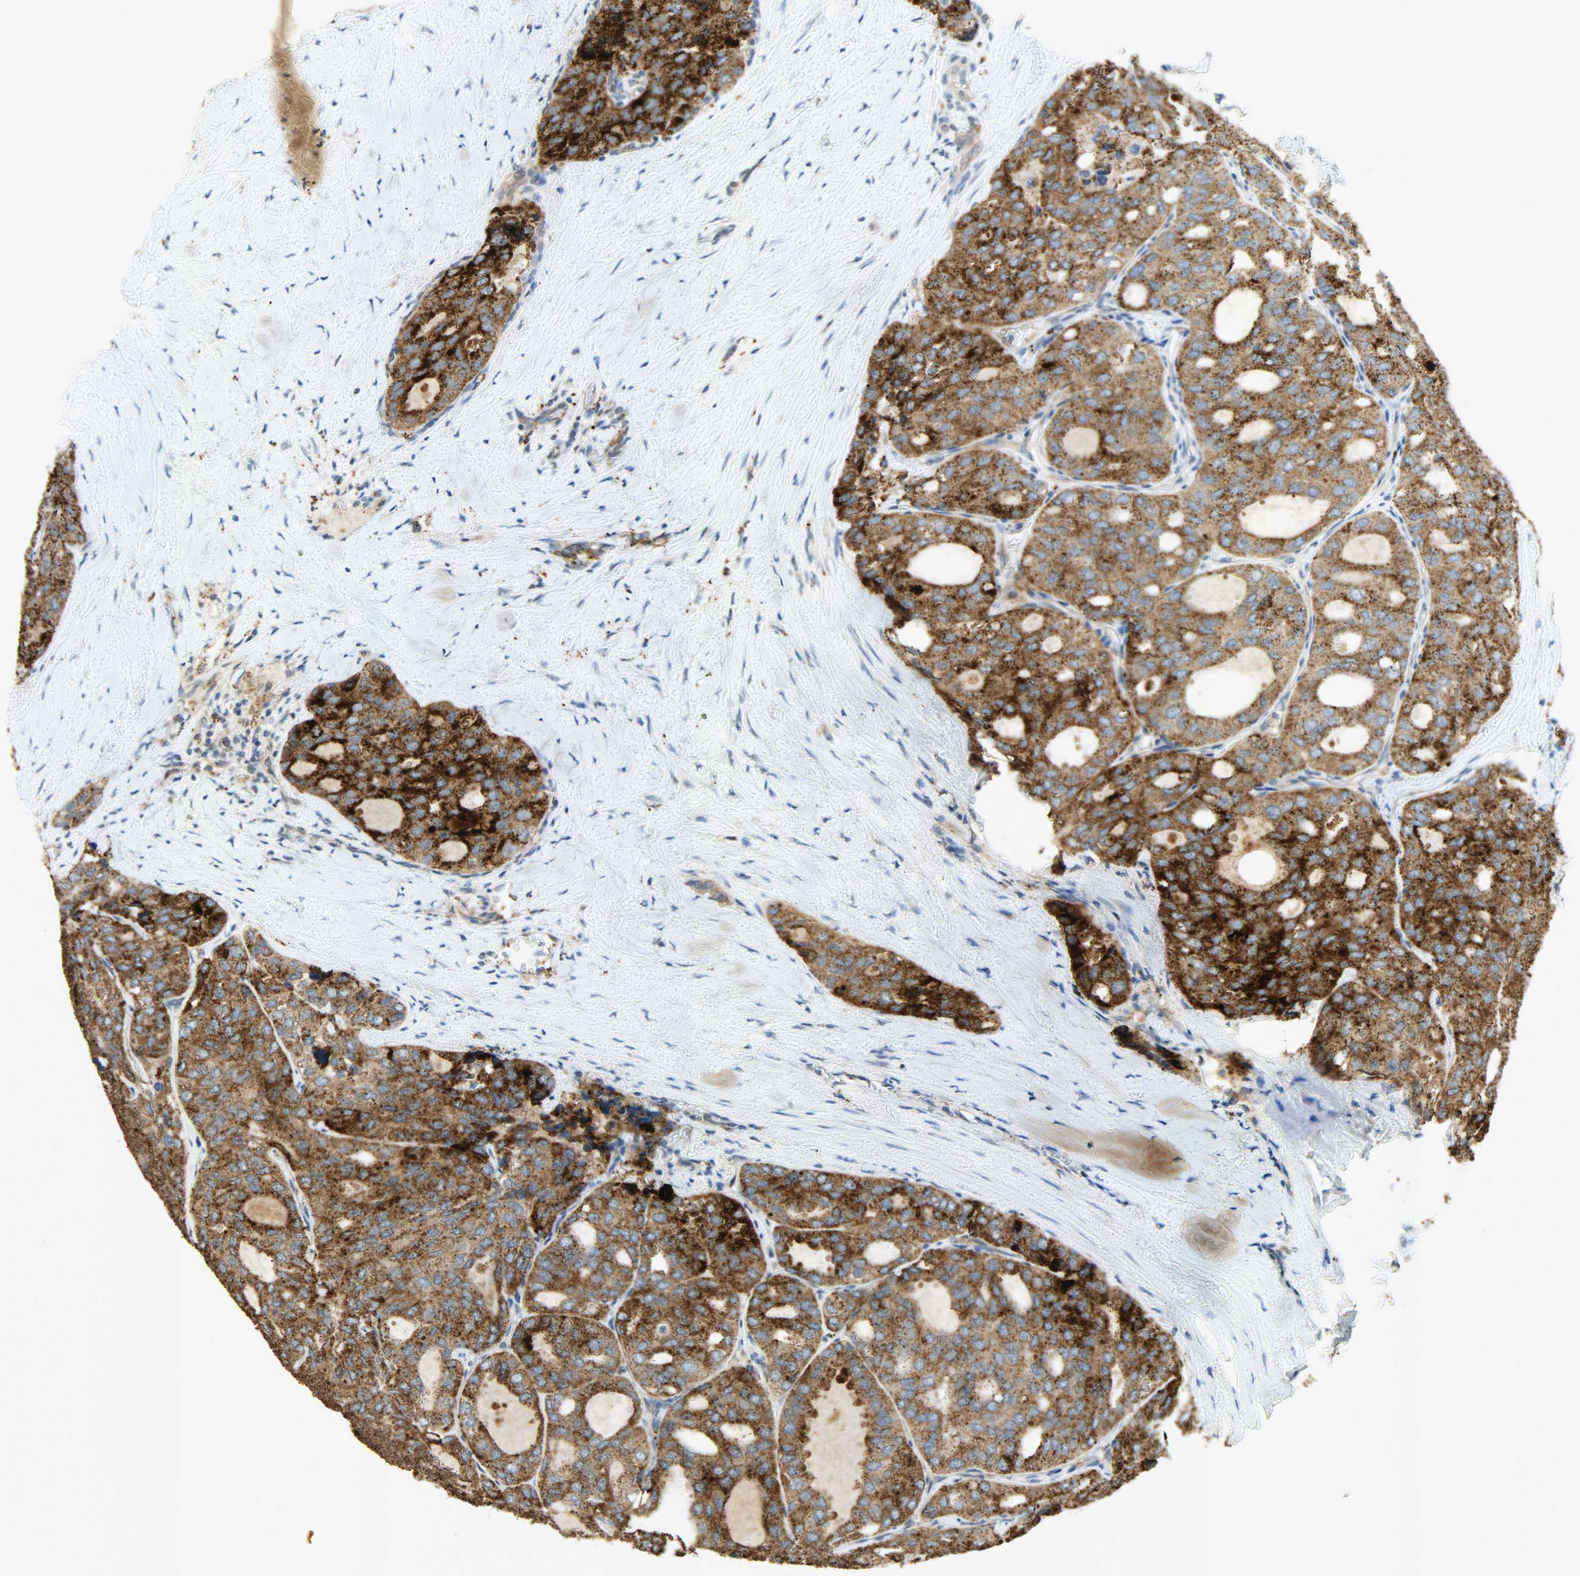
{"staining": {"intensity": "strong", "quantity": ">75%", "location": "cytoplasmic/membranous"}, "tissue": "thyroid cancer", "cell_type": "Tumor cells", "image_type": "cancer", "snomed": [{"axis": "morphology", "description": "Follicular adenoma carcinoma, NOS"}, {"axis": "topography", "description": "Thyroid gland"}], "caption": "High-magnification brightfield microscopy of thyroid follicular adenoma carcinoma stained with DAB (brown) and counterstained with hematoxylin (blue). tumor cells exhibit strong cytoplasmic/membranous positivity is appreciated in approximately>75% of cells.", "gene": "GIT2", "patient": {"sex": "male", "age": 75}}